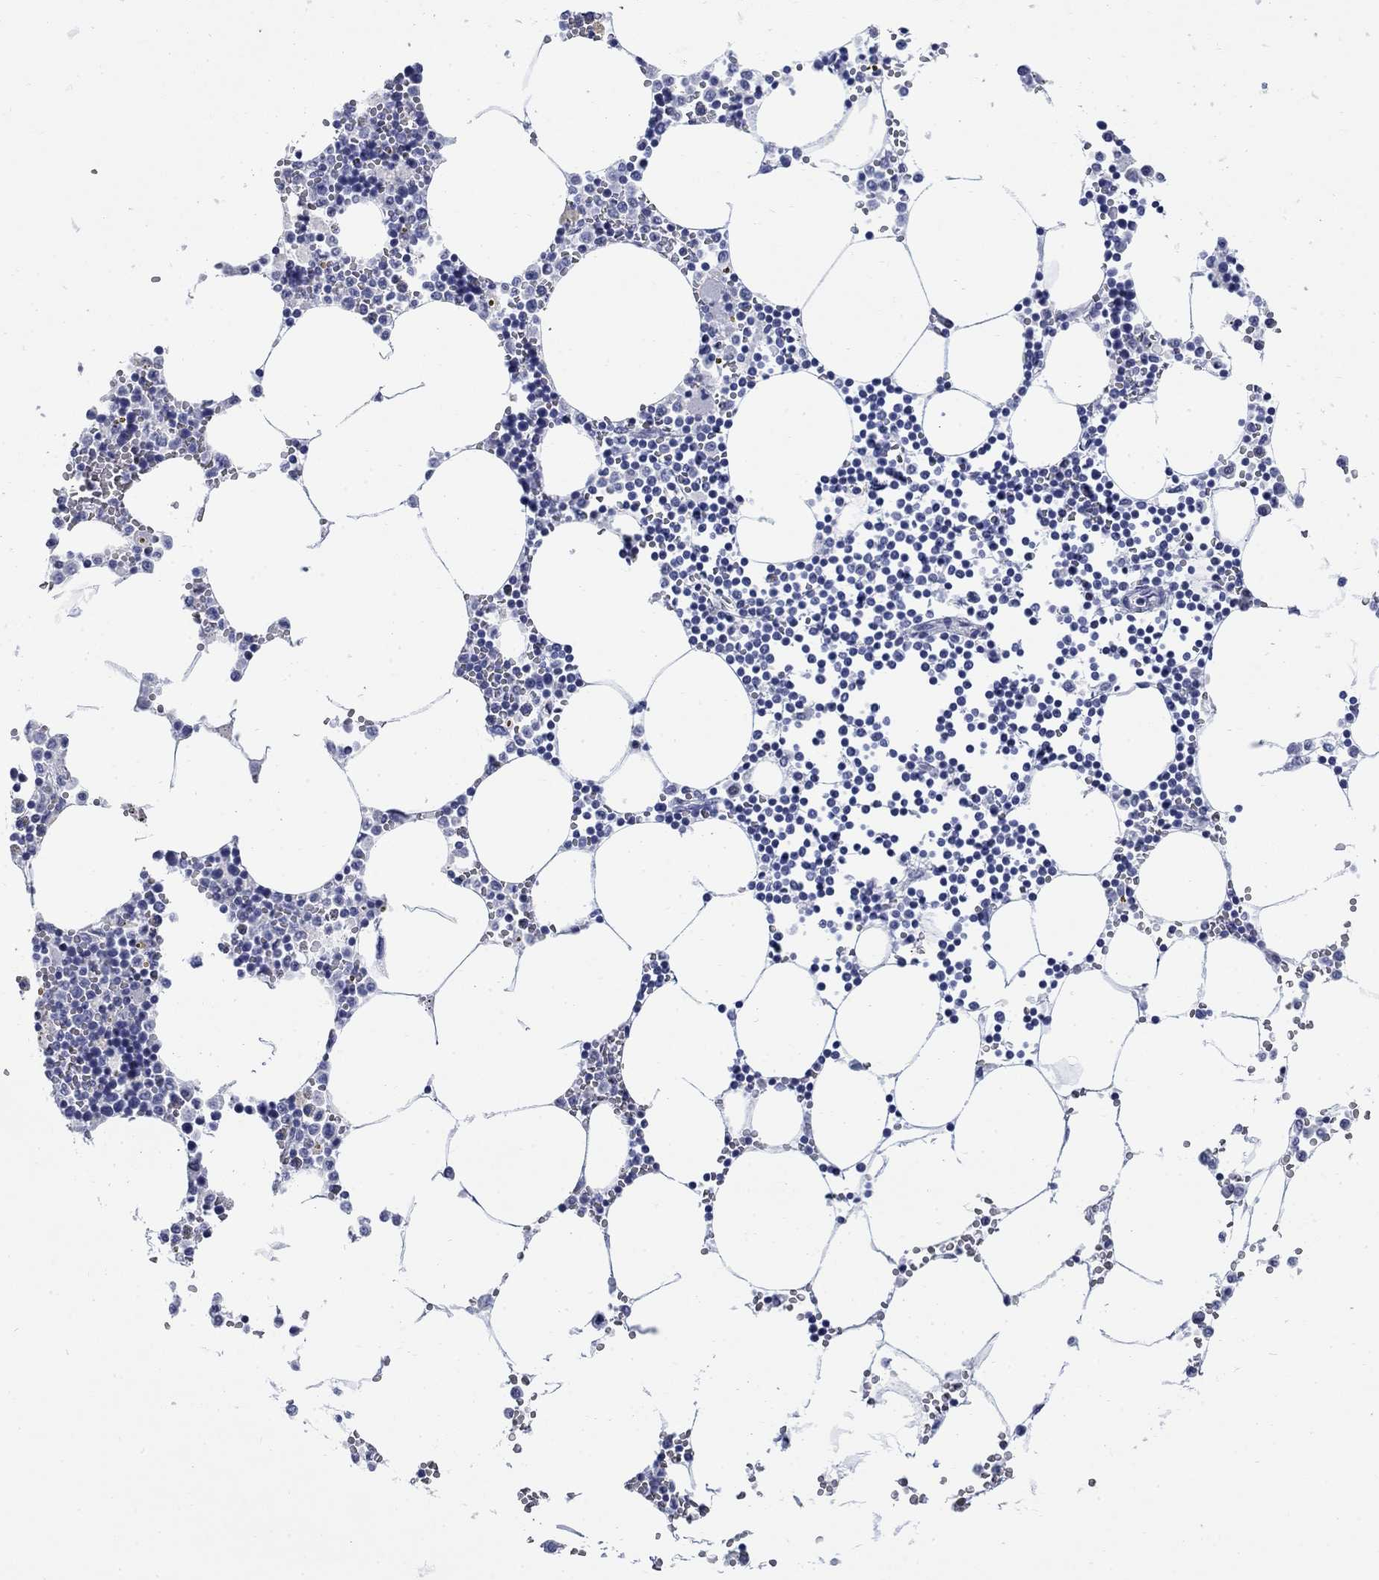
{"staining": {"intensity": "negative", "quantity": "none", "location": "none"}, "tissue": "bone marrow", "cell_type": "Hematopoietic cells", "image_type": "normal", "snomed": [{"axis": "morphology", "description": "Normal tissue, NOS"}, {"axis": "topography", "description": "Bone marrow"}], "caption": "High magnification brightfield microscopy of normal bone marrow stained with DAB (3,3'-diaminobenzidine) (brown) and counterstained with hematoxylin (blue): hematopoietic cells show no significant positivity. (Brightfield microscopy of DAB (3,3'-diaminobenzidine) immunohistochemistry at high magnification).", "gene": "IGF2BP3", "patient": {"sex": "male", "age": 54}}